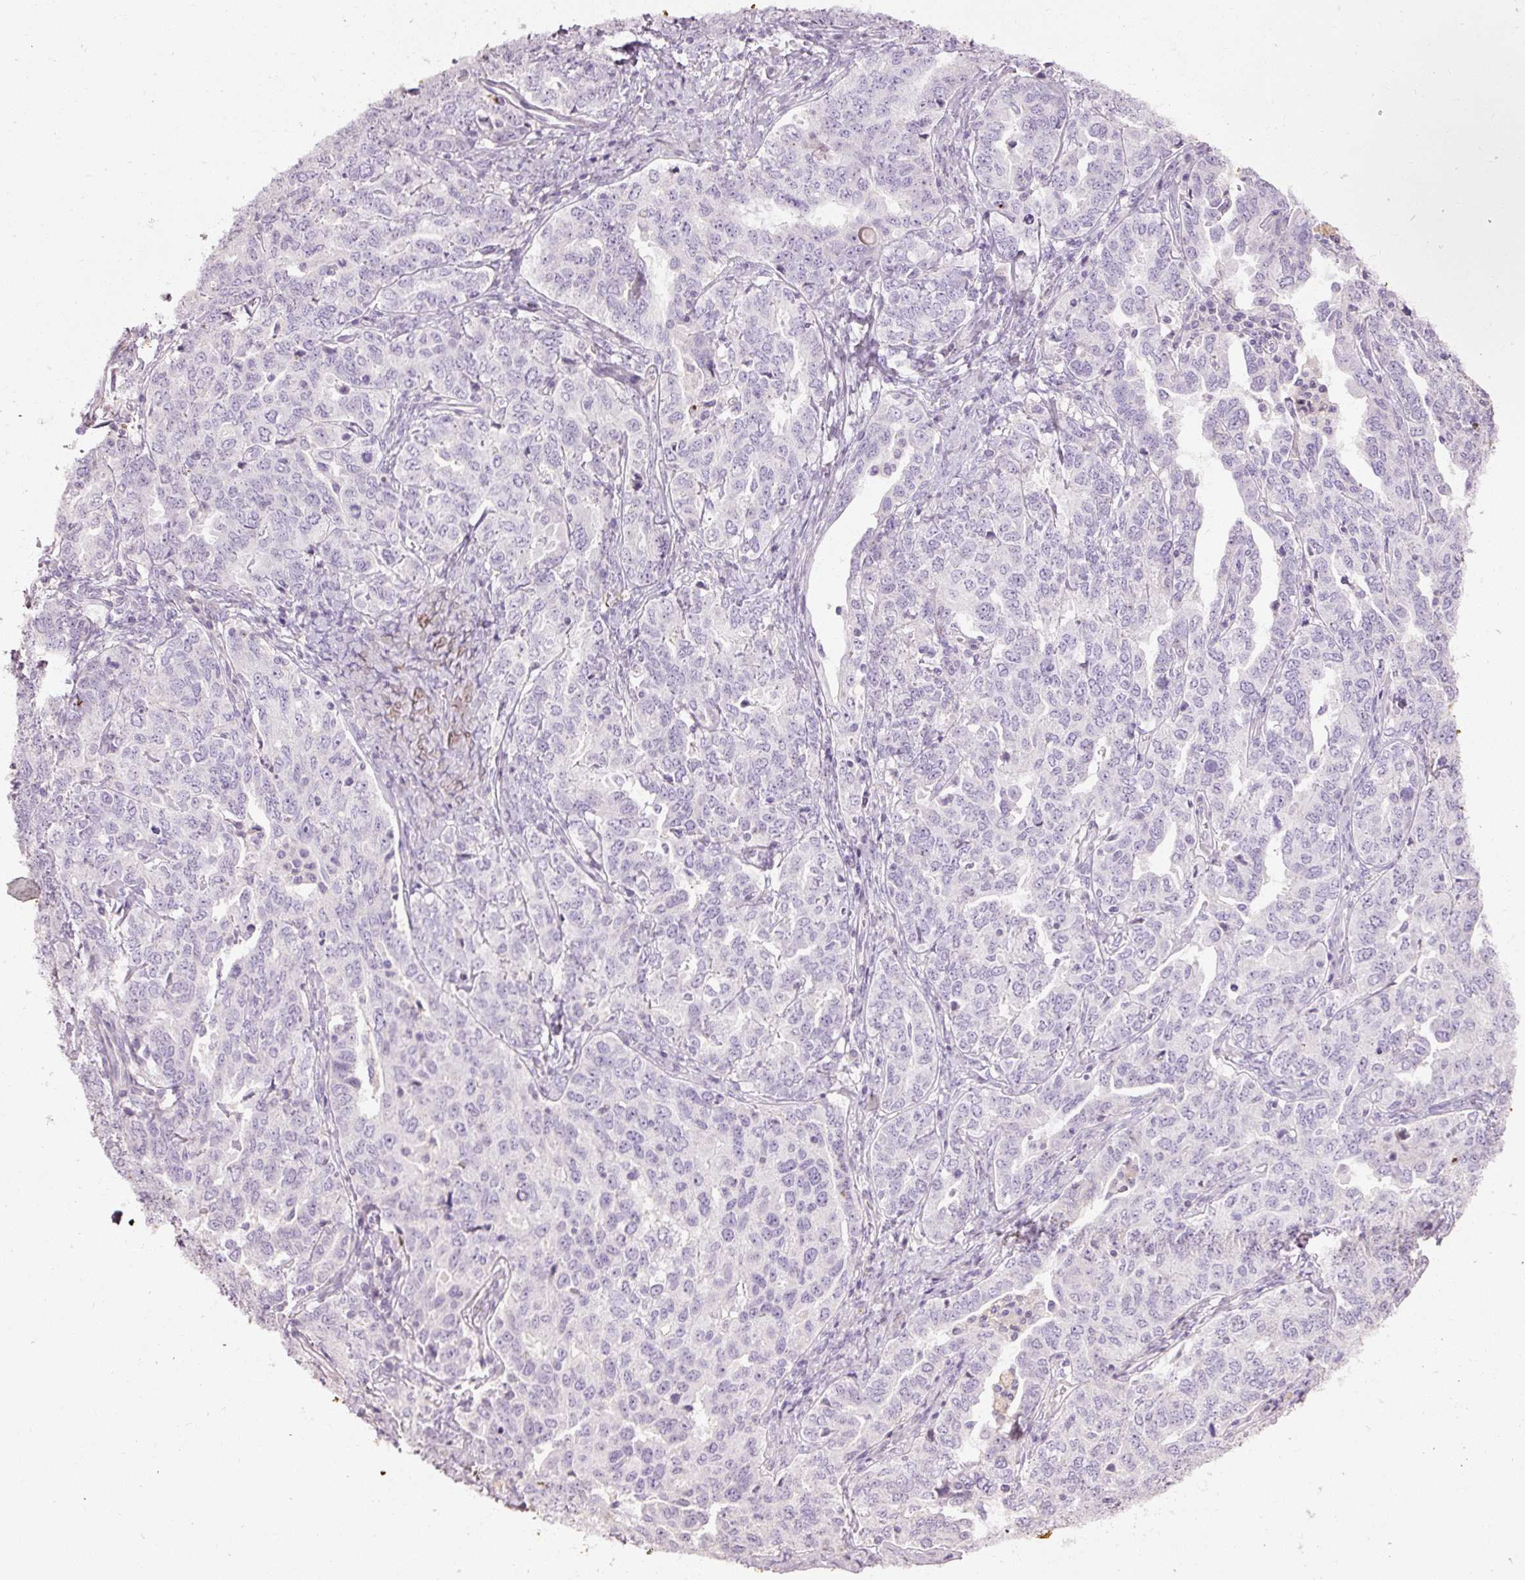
{"staining": {"intensity": "negative", "quantity": "none", "location": "none"}, "tissue": "ovarian cancer", "cell_type": "Tumor cells", "image_type": "cancer", "snomed": [{"axis": "morphology", "description": "Carcinoma, endometroid"}, {"axis": "topography", "description": "Ovary"}], "caption": "The immunohistochemistry (IHC) image has no significant expression in tumor cells of ovarian cancer (endometroid carcinoma) tissue.", "gene": "MUC5AC", "patient": {"sex": "female", "age": 62}}